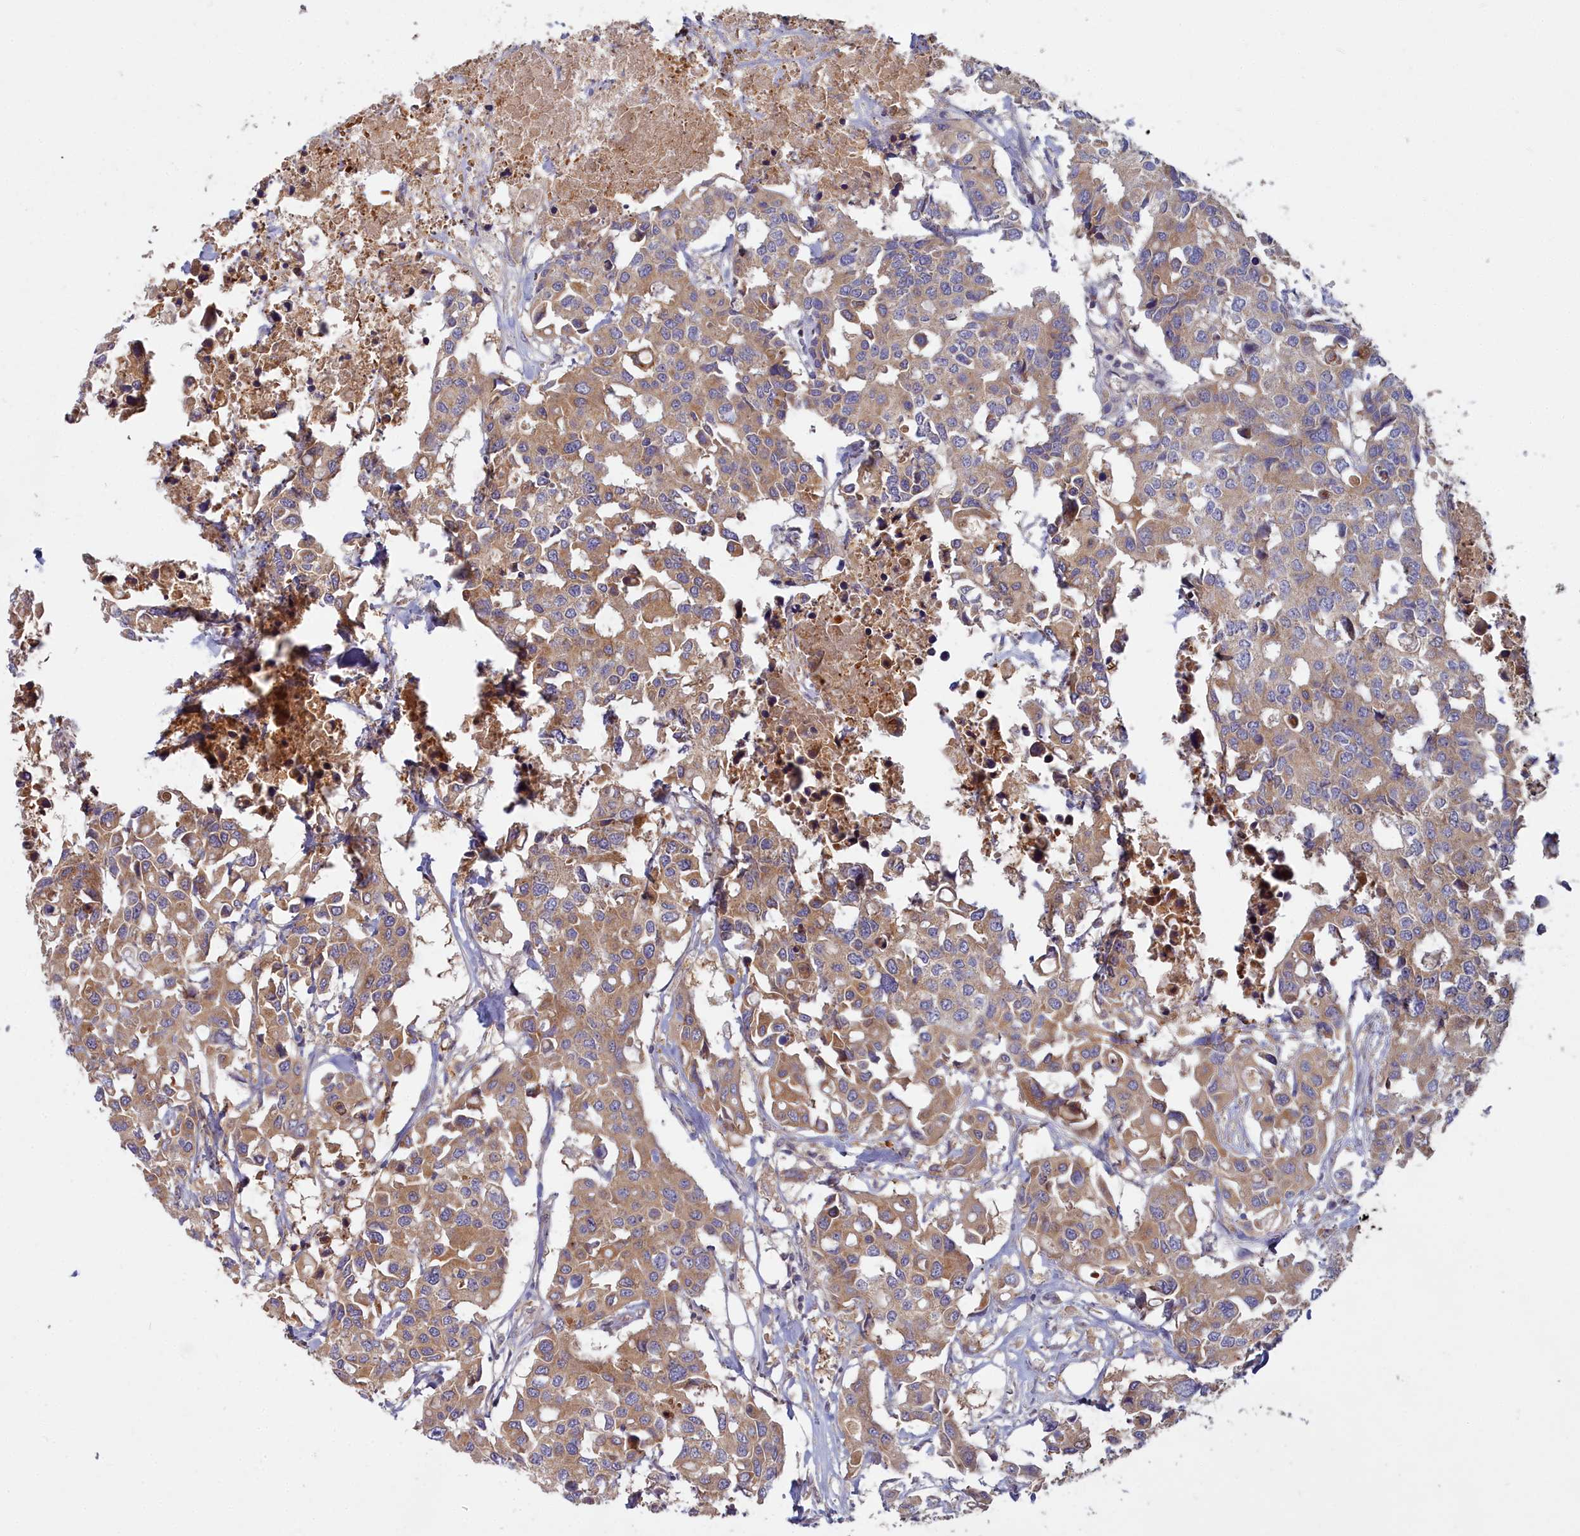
{"staining": {"intensity": "moderate", "quantity": ">75%", "location": "cytoplasmic/membranous"}, "tissue": "colorectal cancer", "cell_type": "Tumor cells", "image_type": "cancer", "snomed": [{"axis": "morphology", "description": "Adenocarcinoma, NOS"}, {"axis": "topography", "description": "Colon"}], "caption": "DAB (3,3'-diaminobenzidine) immunohistochemical staining of colorectal cancer shows moderate cytoplasmic/membranous protein expression in about >75% of tumor cells.", "gene": "CCDC167", "patient": {"sex": "male", "age": 77}}